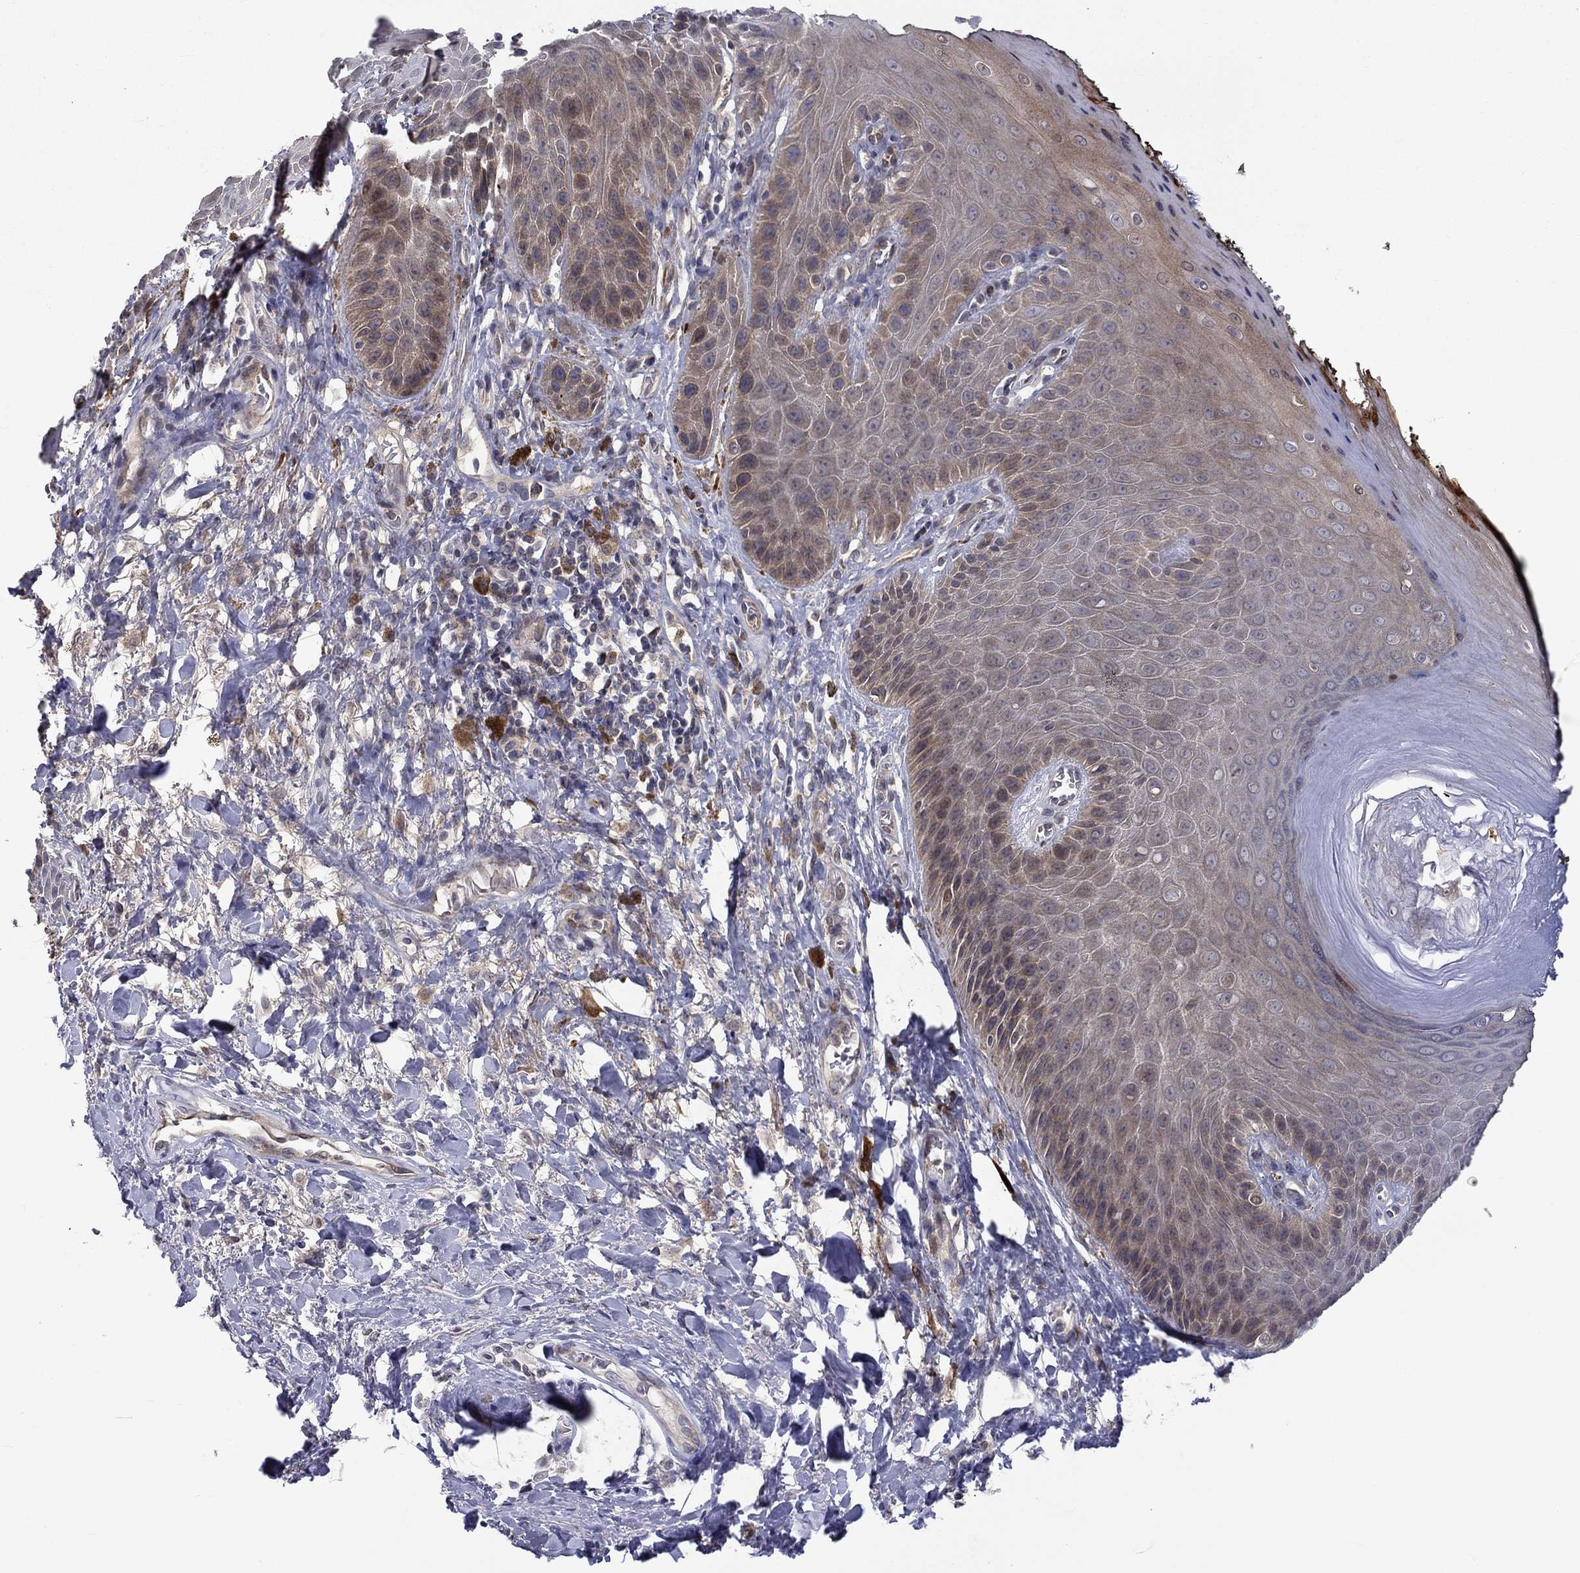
{"staining": {"intensity": "weak", "quantity": "<25%", "location": "cytoplasmic/membranous"}, "tissue": "skin", "cell_type": "Epidermal cells", "image_type": "normal", "snomed": [{"axis": "morphology", "description": "Normal tissue, NOS"}, {"axis": "topography", "description": "Anal"}, {"axis": "topography", "description": "Peripheral nerve tissue"}], "caption": "Epidermal cells are negative for protein expression in unremarkable human skin. (DAB (3,3'-diaminobenzidine) immunohistochemistry visualized using brightfield microscopy, high magnification).", "gene": "CETN3", "patient": {"sex": "male", "age": 53}}